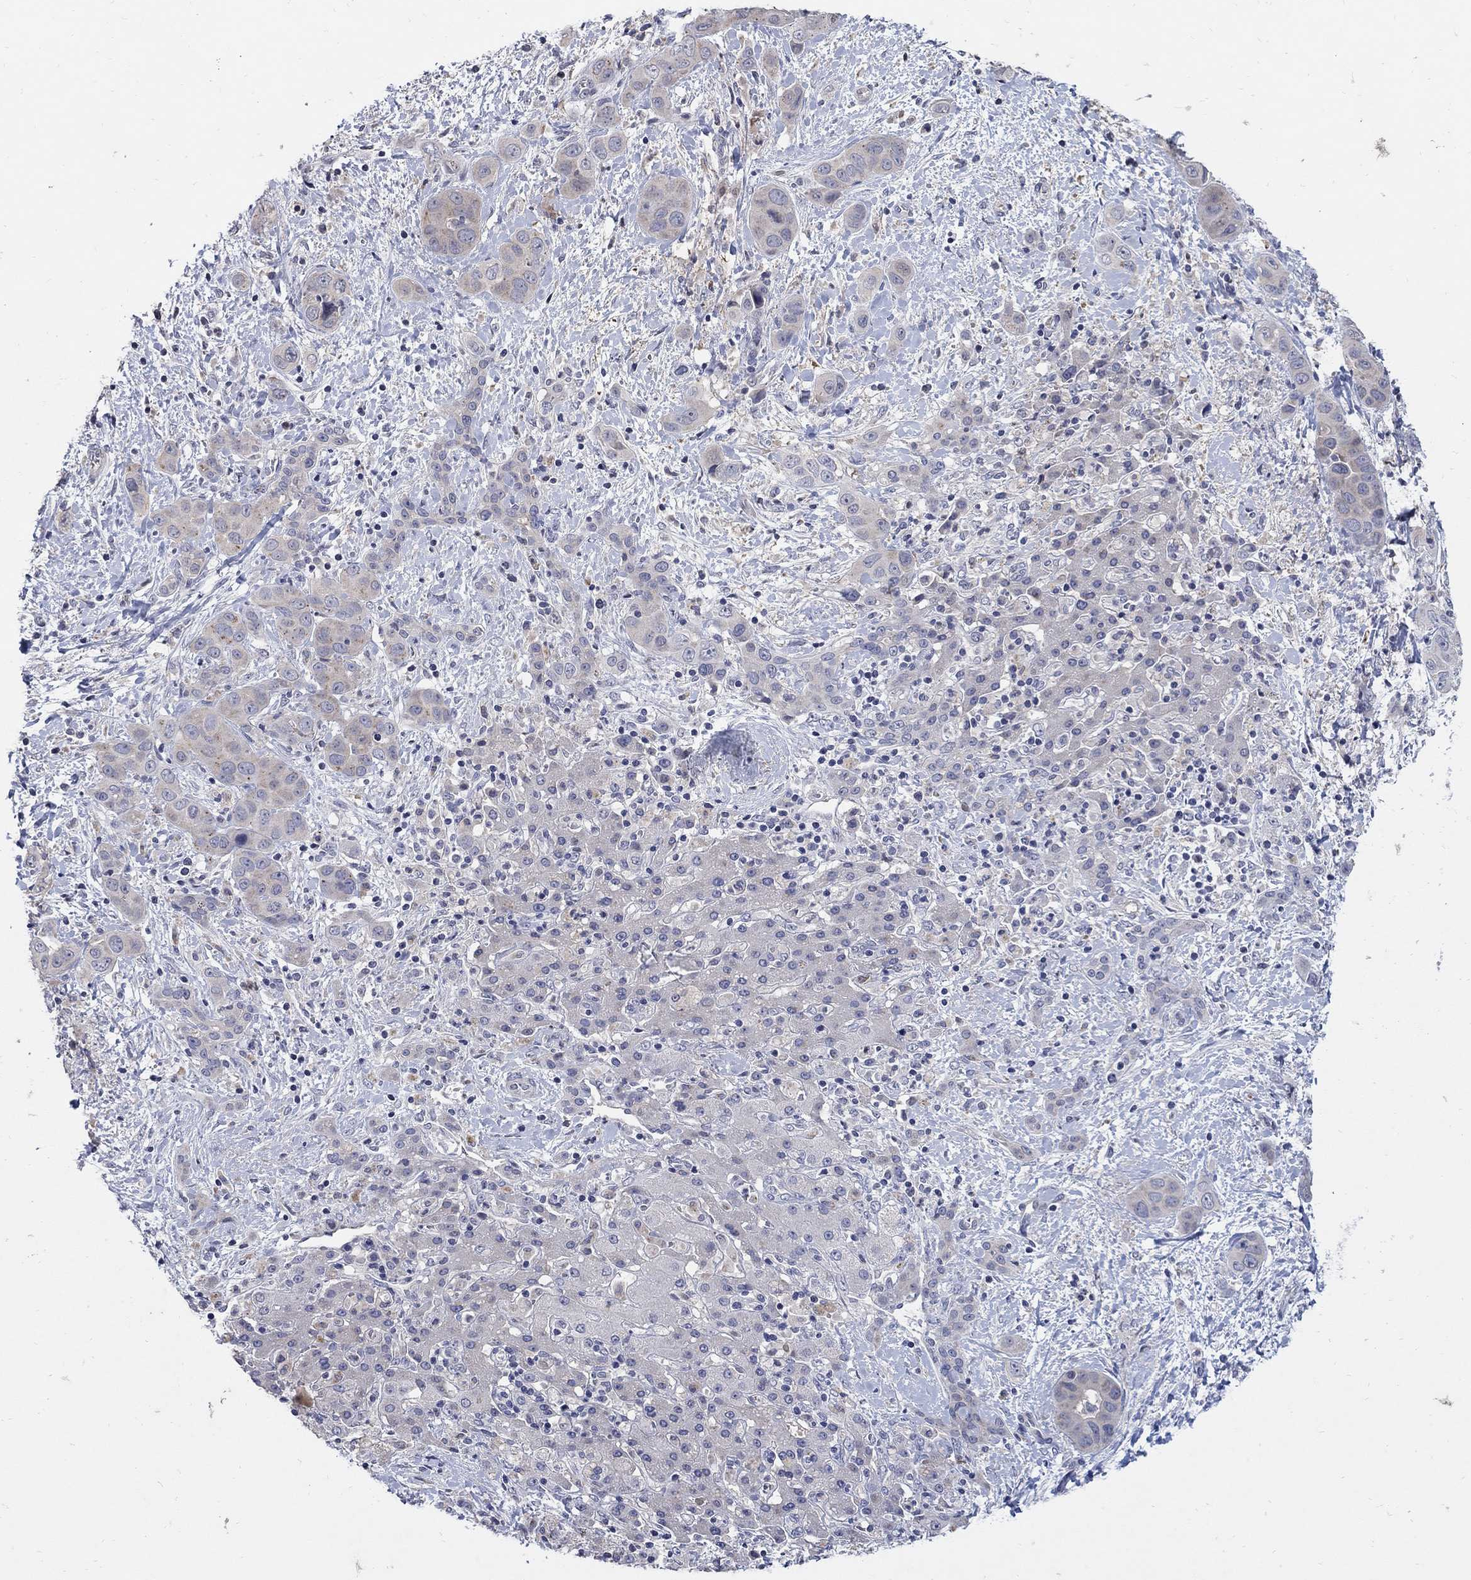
{"staining": {"intensity": "negative", "quantity": "none", "location": "none"}, "tissue": "liver cancer", "cell_type": "Tumor cells", "image_type": "cancer", "snomed": [{"axis": "morphology", "description": "Cholangiocarcinoma"}, {"axis": "topography", "description": "Liver"}], "caption": "Liver cancer was stained to show a protein in brown. There is no significant positivity in tumor cells. The staining is performed using DAB brown chromogen with nuclei counter-stained in using hematoxylin.", "gene": "CETN1", "patient": {"sex": "female", "age": 52}}